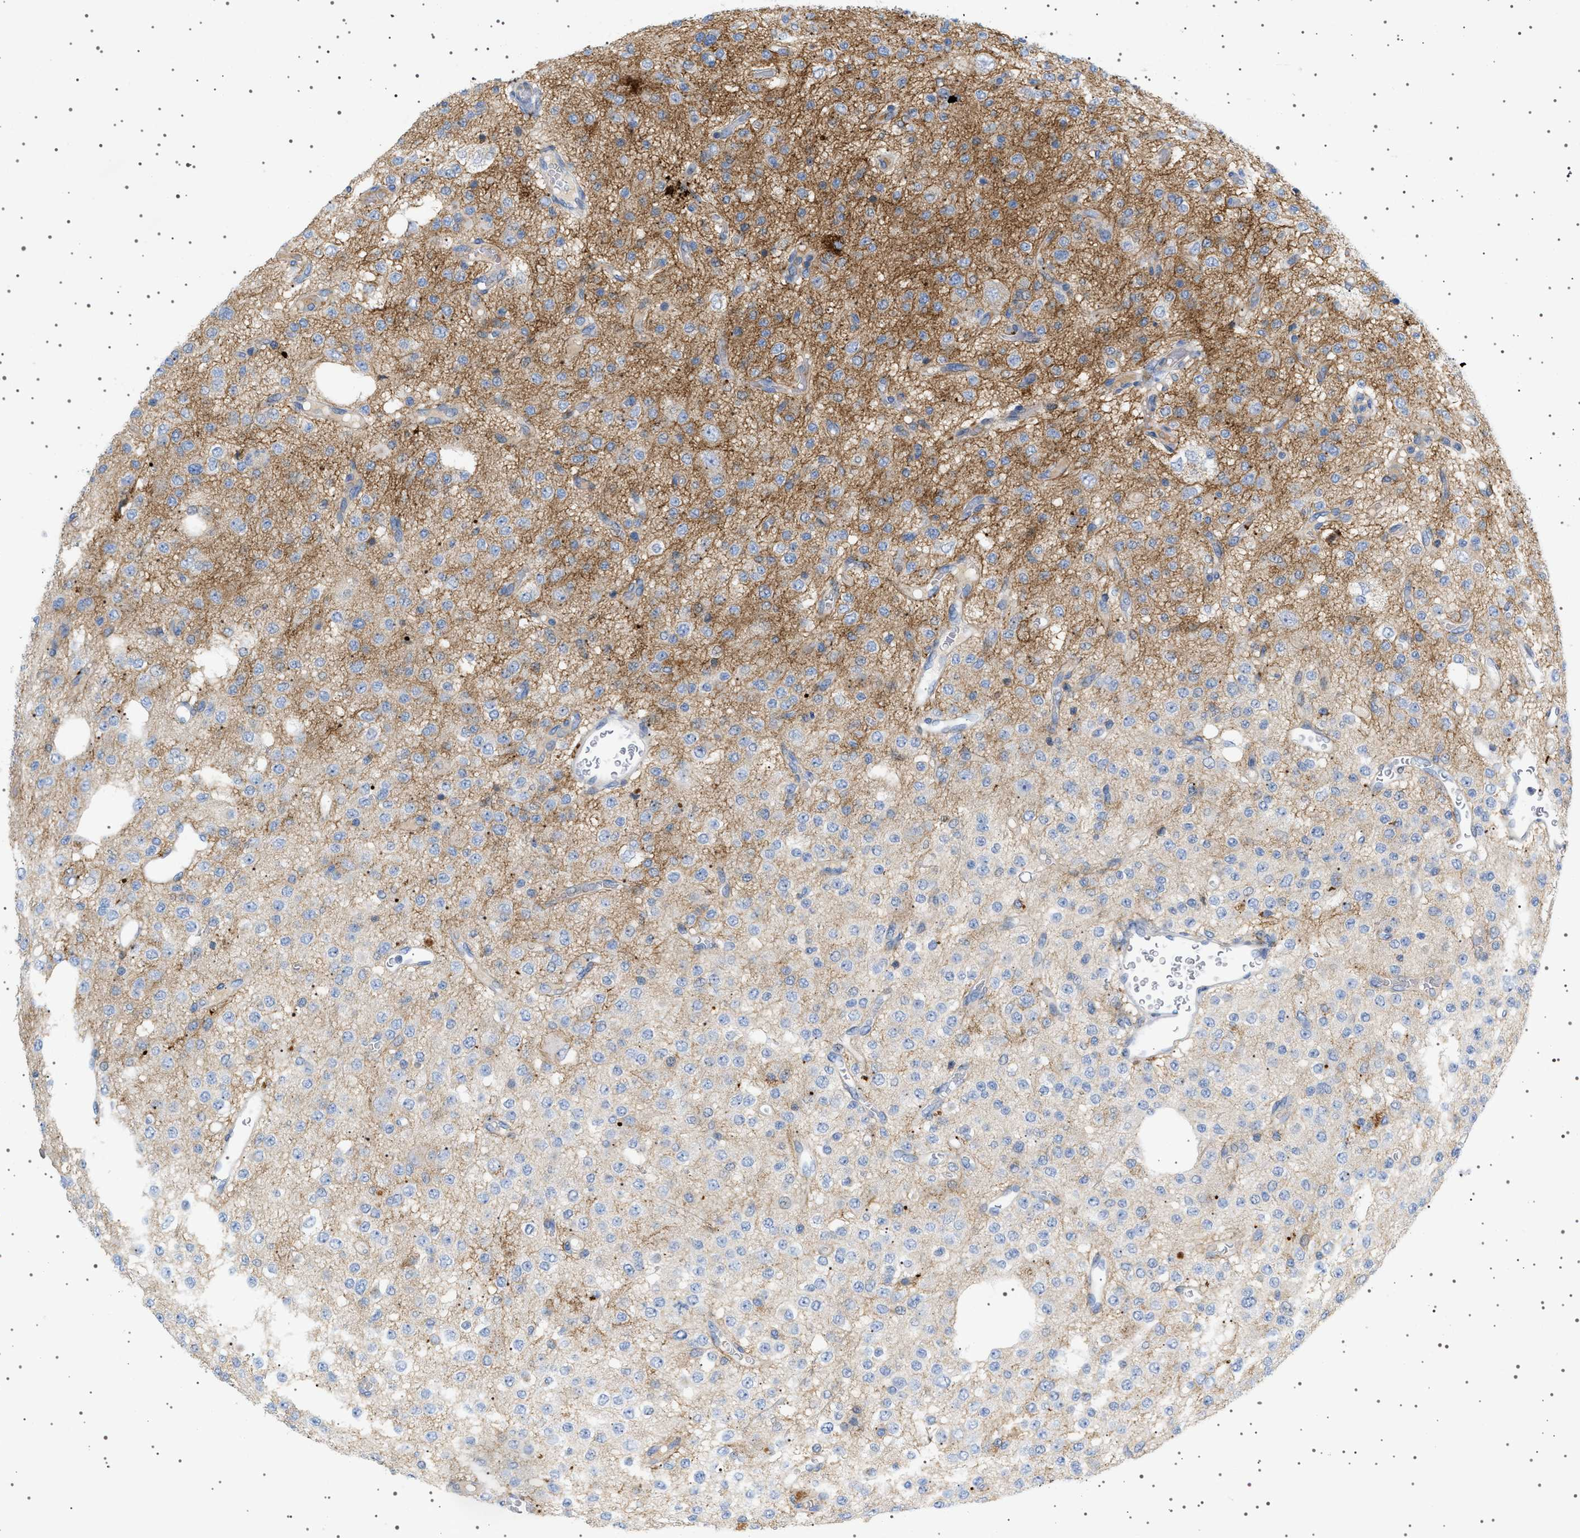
{"staining": {"intensity": "negative", "quantity": "none", "location": "none"}, "tissue": "glioma", "cell_type": "Tumor cells", "image_type": "cancer", "snomed": [{"axis": "morphology", "description": "Glioma, malignant, Low grade"}, {"axis": "topography", "description": "Brain"}], "caption": "The immunohistochemistry image has no significant staining in tumor cells of glioma tissue.", "gene": "ADCY10", "patient": {"sex": "male", "age": 38}}